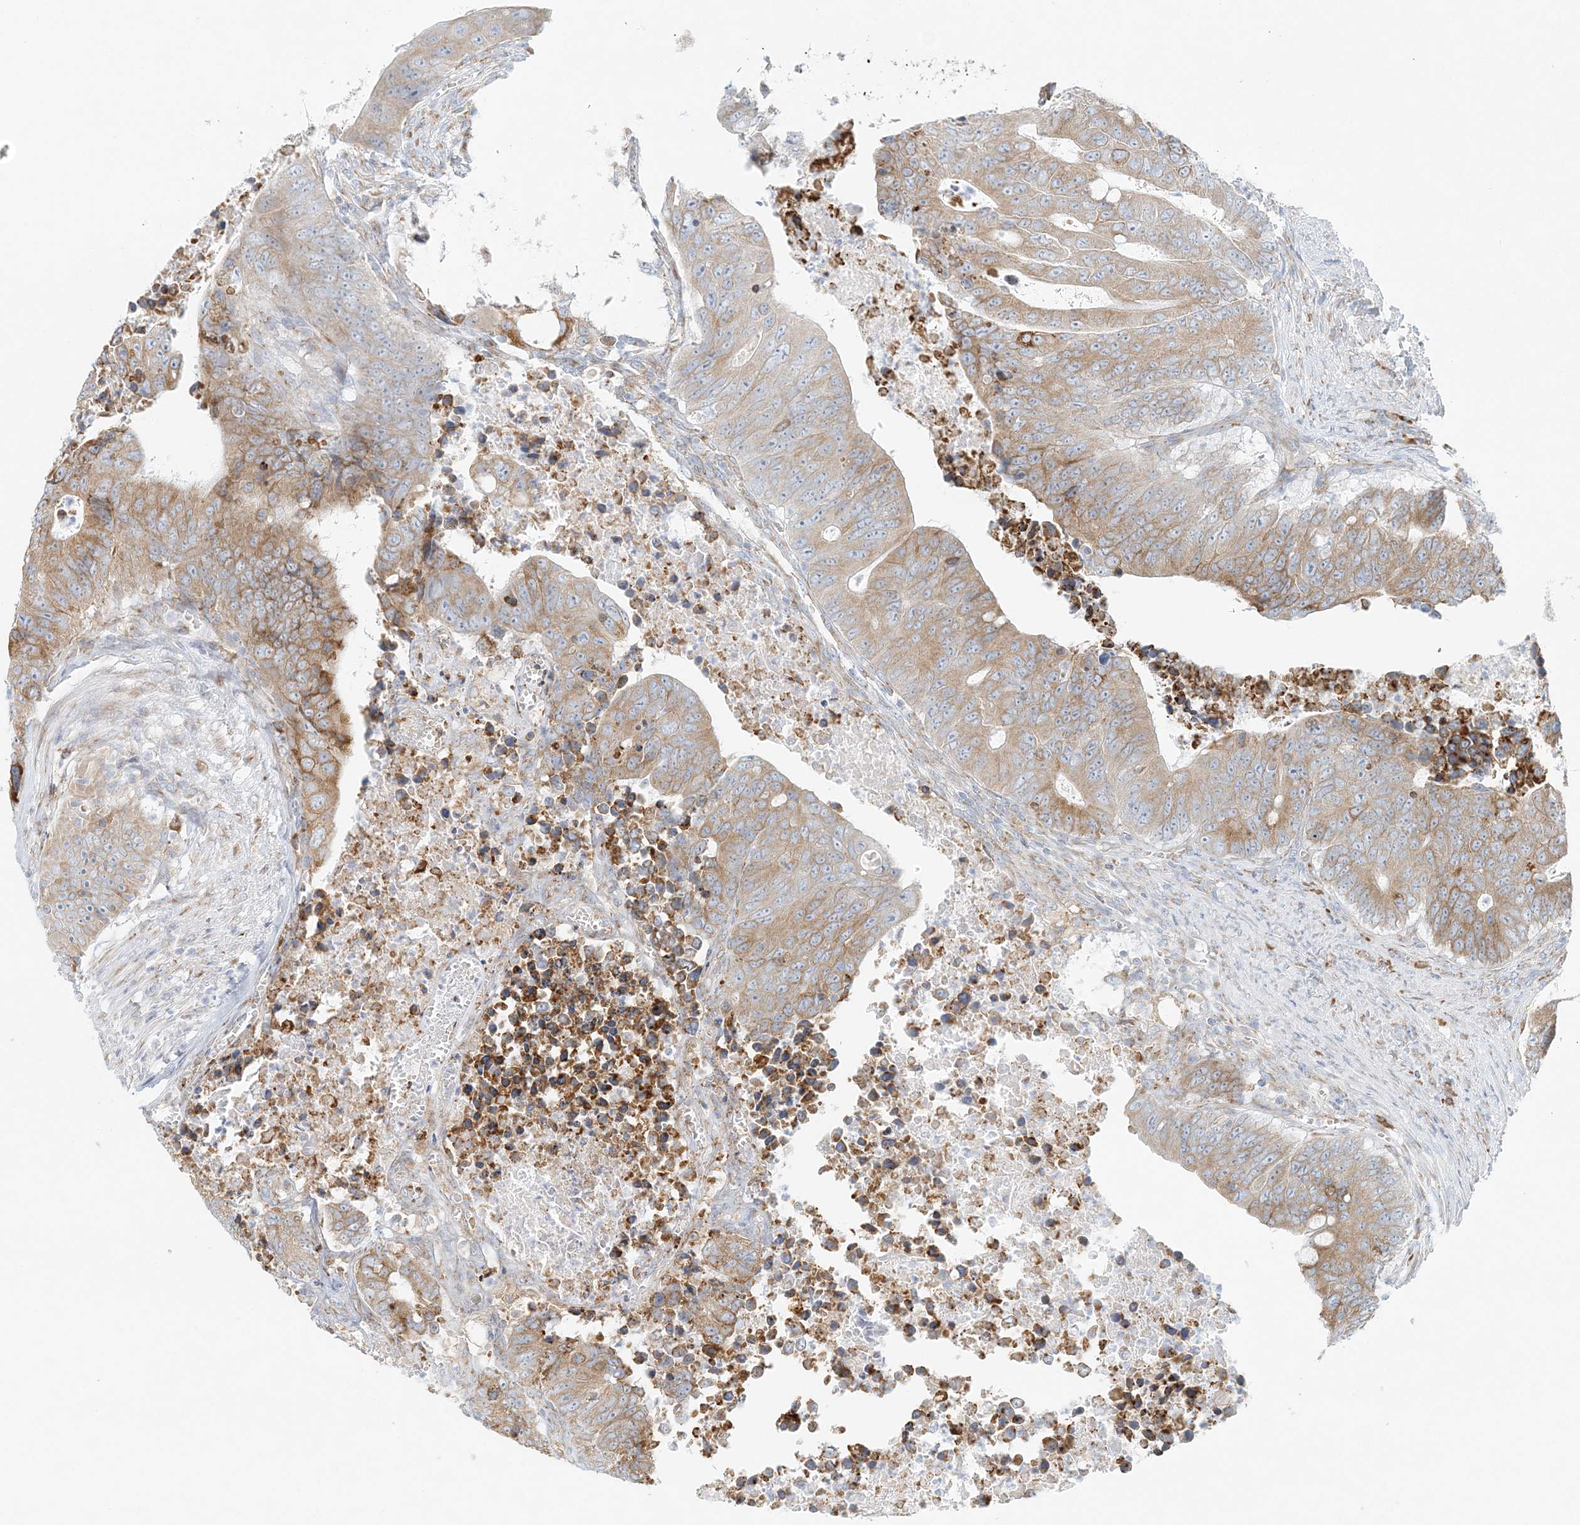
{"staining": {"intensity": "moderate", "quantity": ">75%", "location": "cytoplasmic/membranous"}, "tissue": "colorectal cancer", "cell_type": "Tumor cells", "image_type": "cancer", "snomed": [{"axis": "morphology", "description": "Adenocarcinoma, NOS"}, {"axis": "topography", "description": "Colon"}], "caption": "This is an image of IHC staining of adenocarcinoma (colorectal), which shows moderate positivity in the cytoplasmic/membranous of tumor cells.", "gene": "STK11IP", "patient": {"sex": "male", "age": 87}}